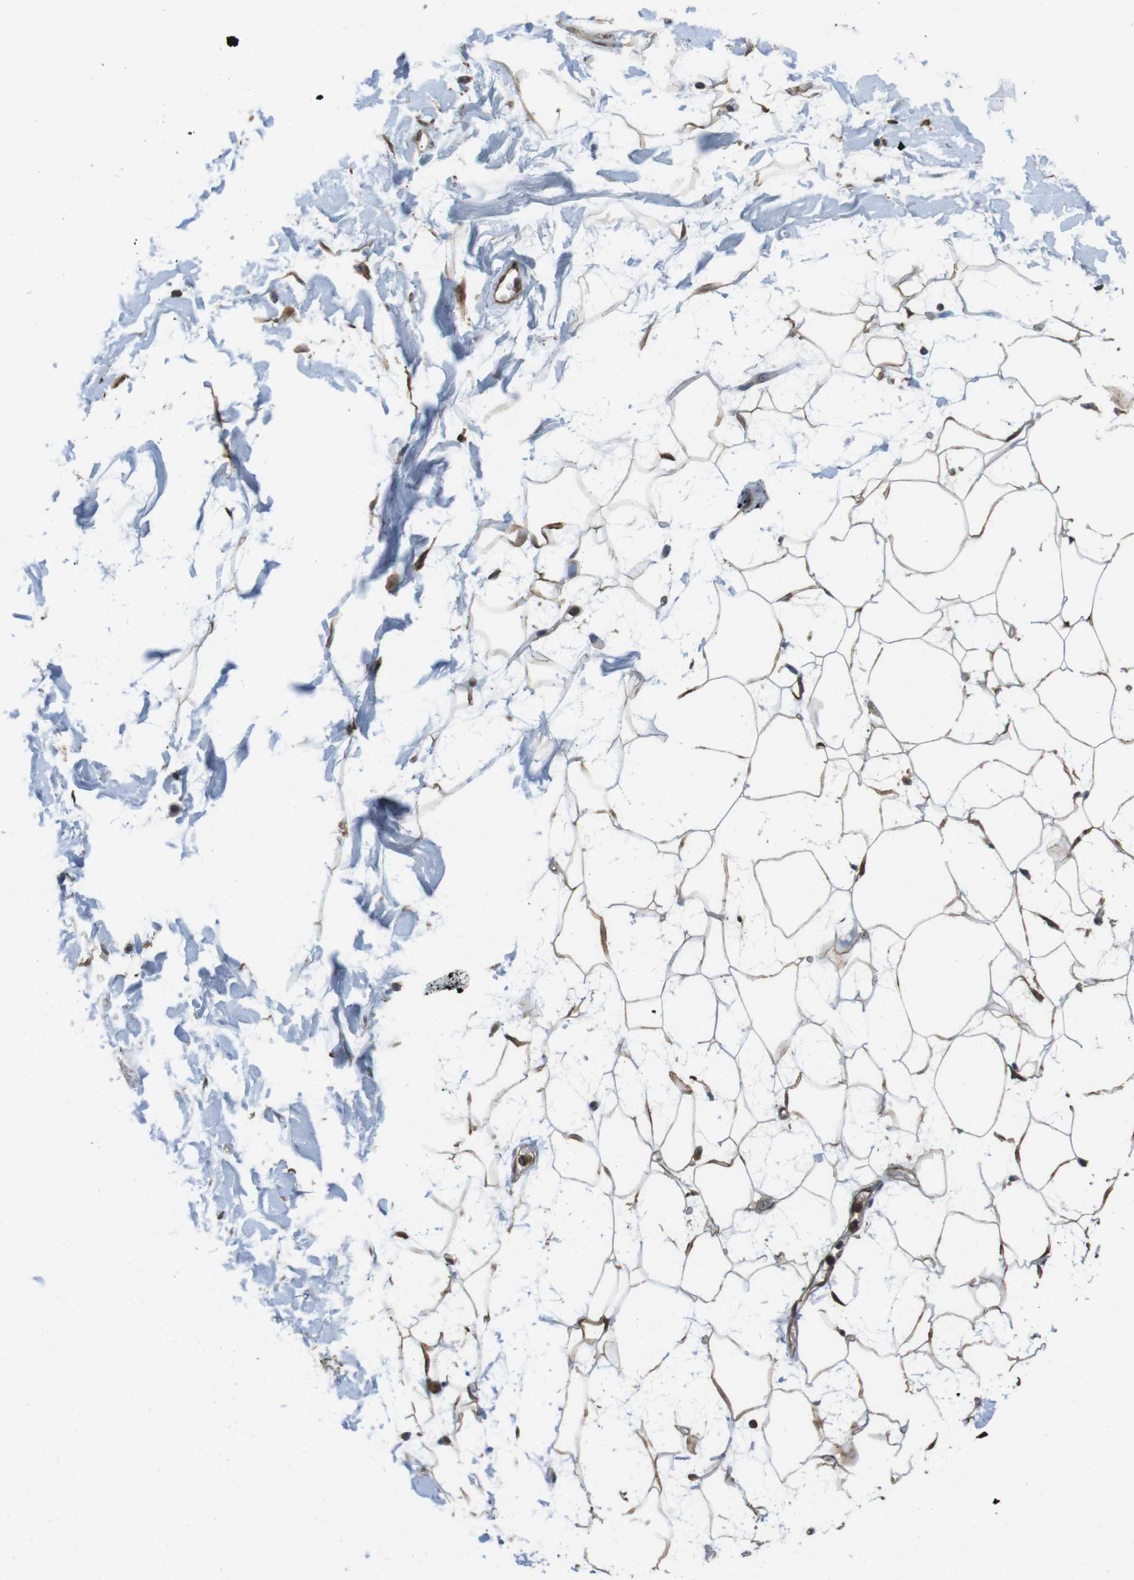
{"staining": {"intensity": "moderate", "quantity": "25%-75%", "location": "cytoplasmic/membranous"}, "tissue": "adipose tissue", "cell_type": "Adipocytes", "image_type": "normal", "snomed": [{"axis": "morphology", "description": "Normal tissue, NOS"}, {"axis": "topography", "description": "Soft tissue"}], "caption": "Protein expression analysis of unremarkable adipose tissue demonstrates moderate cytoplasmic/membranous positivity in about 25%-75% of adipocytes.", "gene": "LDHA", "patient": {"sex": "male", "age": 72}}